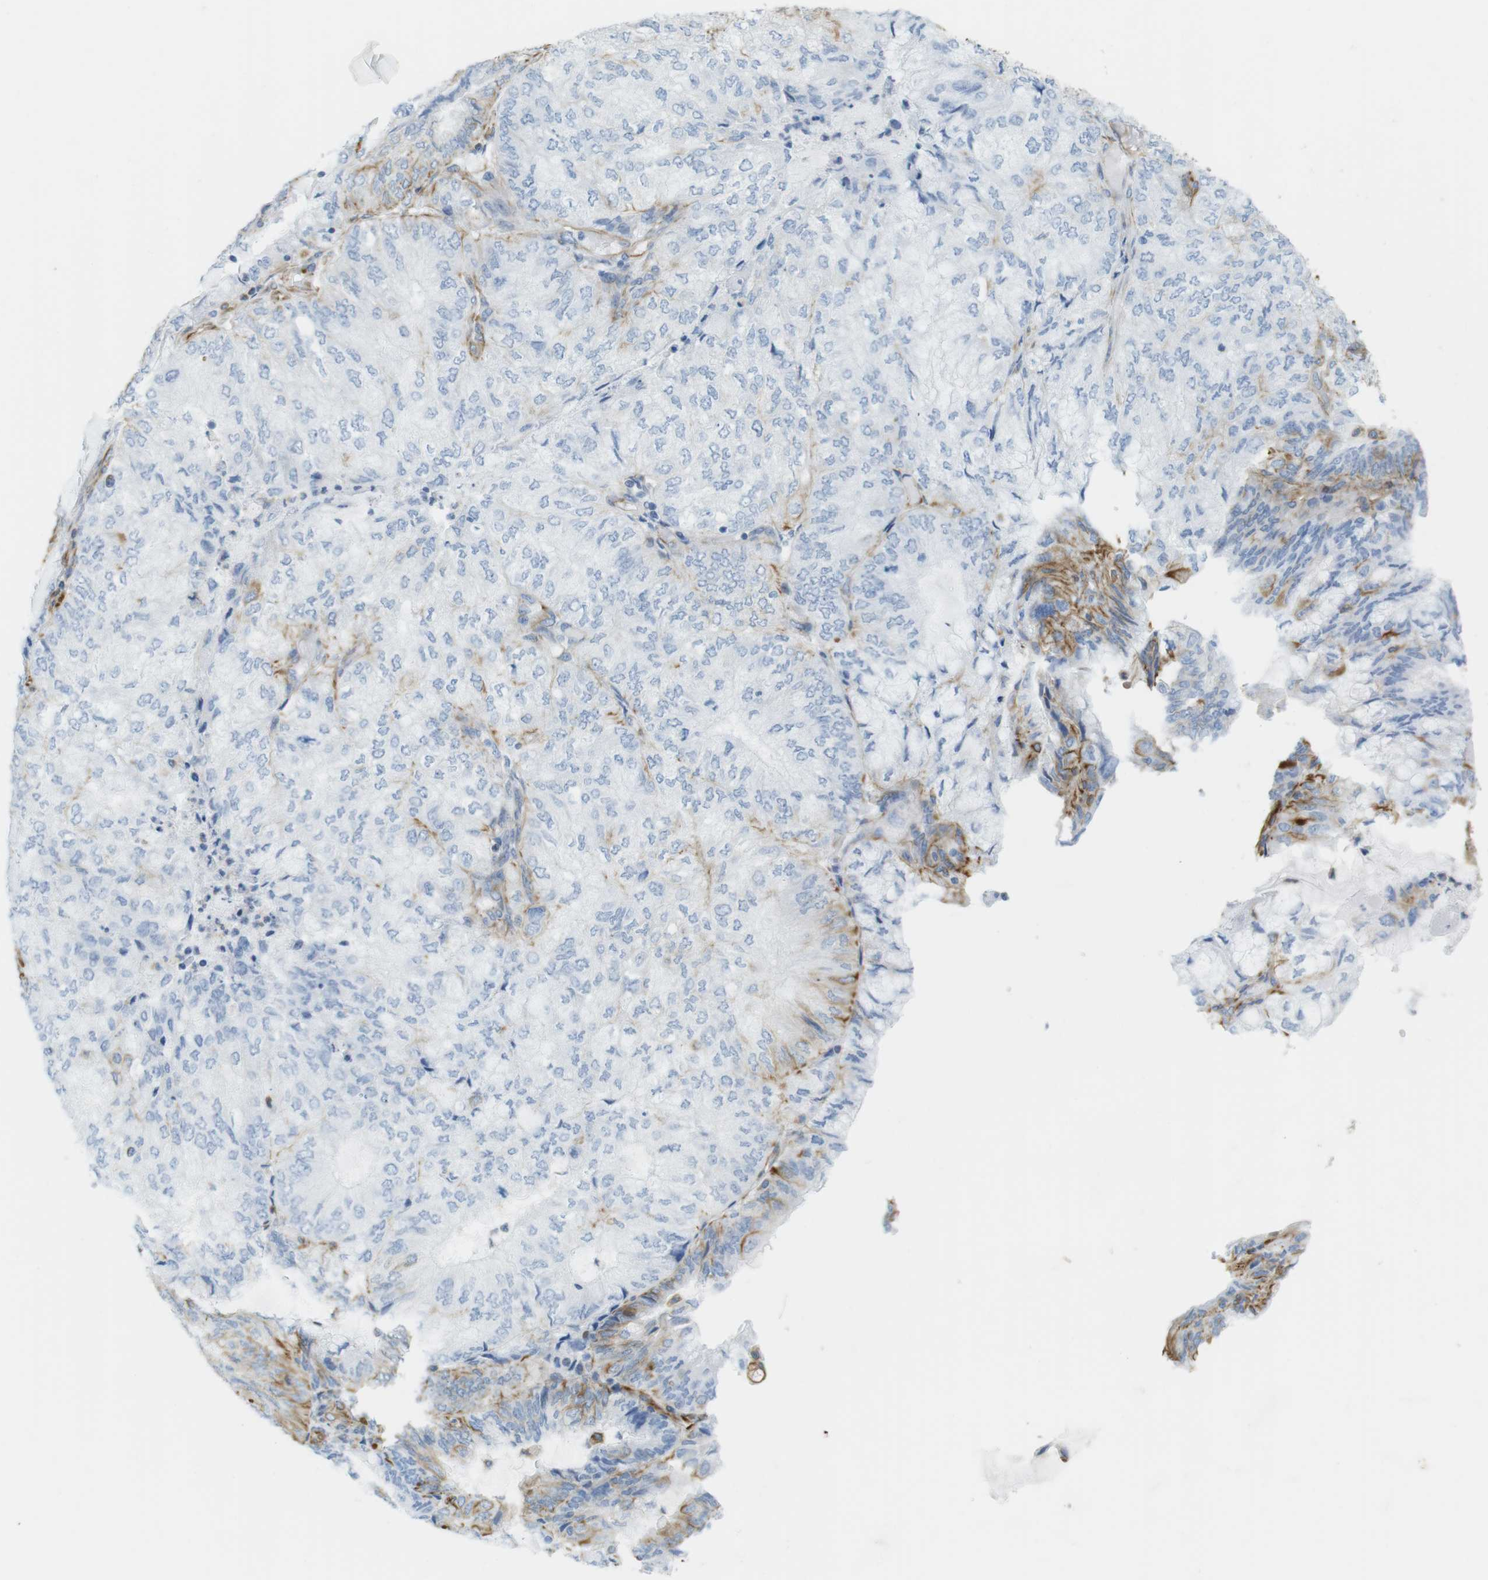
{"staining": {"intensity": "moderate", "quantity": "25%-75%", "location": "cytoplasmic/membranous"}, "tissue": "endometrial cancer", "cell_type": "Tumor cells", "image_type": "cancer", "snomed": [{"axis": "morphology", "description": "Adenocarcinoma, NOS"}, {"axis": "topography", "description": "Endometrium"}], "caption": "Immunohistochemical staining of human endometrial cancer reveals medium levels of moderate cytoplasmic/membranous staining in approximately 25%-75% of tumor cells.", "gene": "MS4A10", "patient": {"sex": "female", "age": 81}}